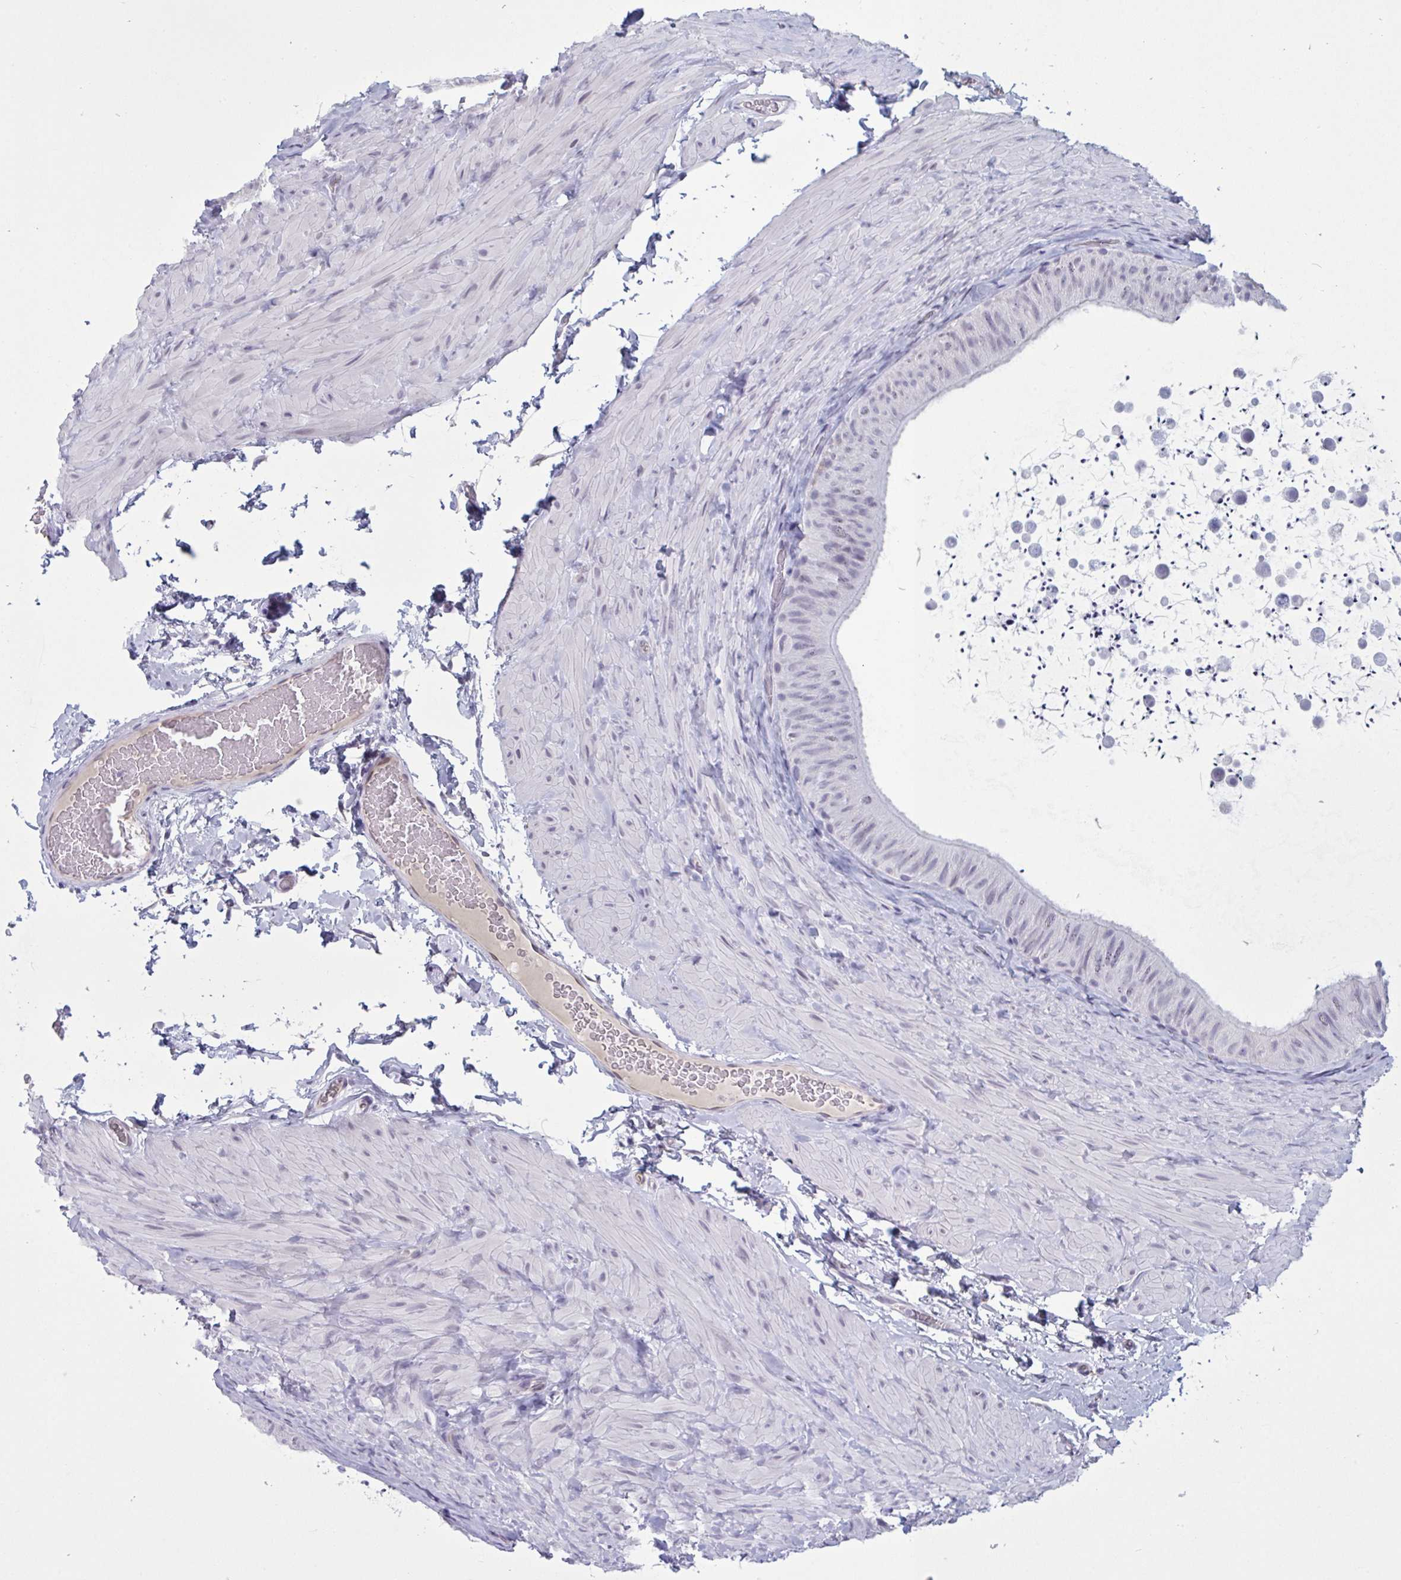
{"staining": {"intensity": "negative", "quantity": "none", "location": "none"}, "tissue": "epididymis", "cell_type": "Glandular cells", "image_type": "normal", "snomed": [{"axis": "morphology", "description": "Normal tissue, NOS"}, {"axis": "topography", "description": "Epididymis, spermatic cord, NOS"}, {"axis": "topography", "description": "Epididymis"}], "caption": "Immunohistochemical staining of unremarkable human epididymis shows no significant positivity in glandular cells.", "gene": "OR1L3", "patient": {"sex": "male", "age": 31}}